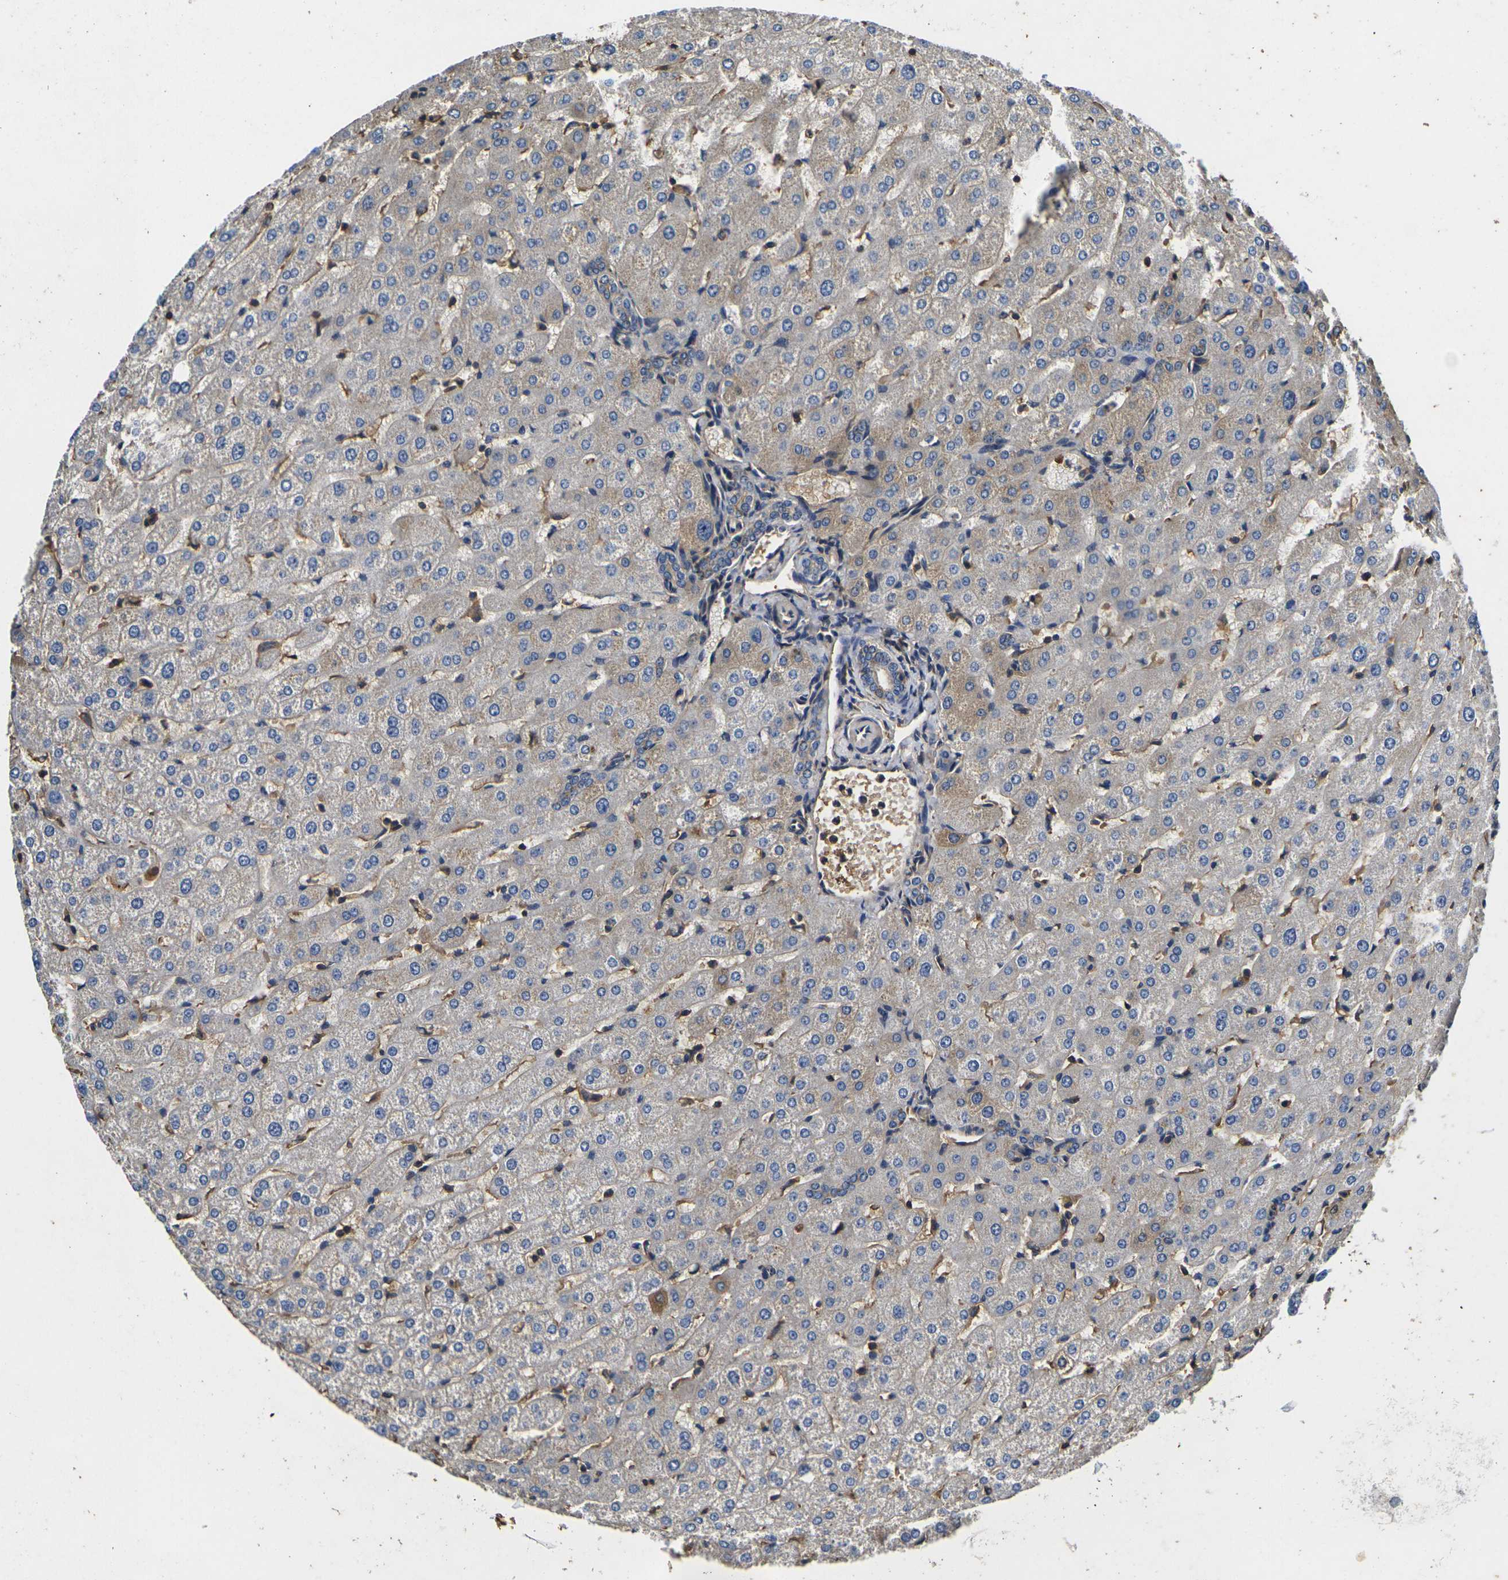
{"staining": {"intensity": "moderate", "quantity": ">75%", "location": "cytoplasmic/membranous"}, "tissue": "liver", "cell_type": "Cholangiocytes", "image_type": "normal", "snomed": [{"axis": "morphology", "description": "Normal tissue, NOS"}, {"axis": "morphology", "description": "Fibrosis, NOS"}, {"axis": "topography", "description": "Liver"}], "caption": "Liver stained for a protein exhibits moderate cytoplasmic/membranous positivity in cholangiocytes.", "gene": "HSPG2", "patient": {"sex": "female", "age": 29}}